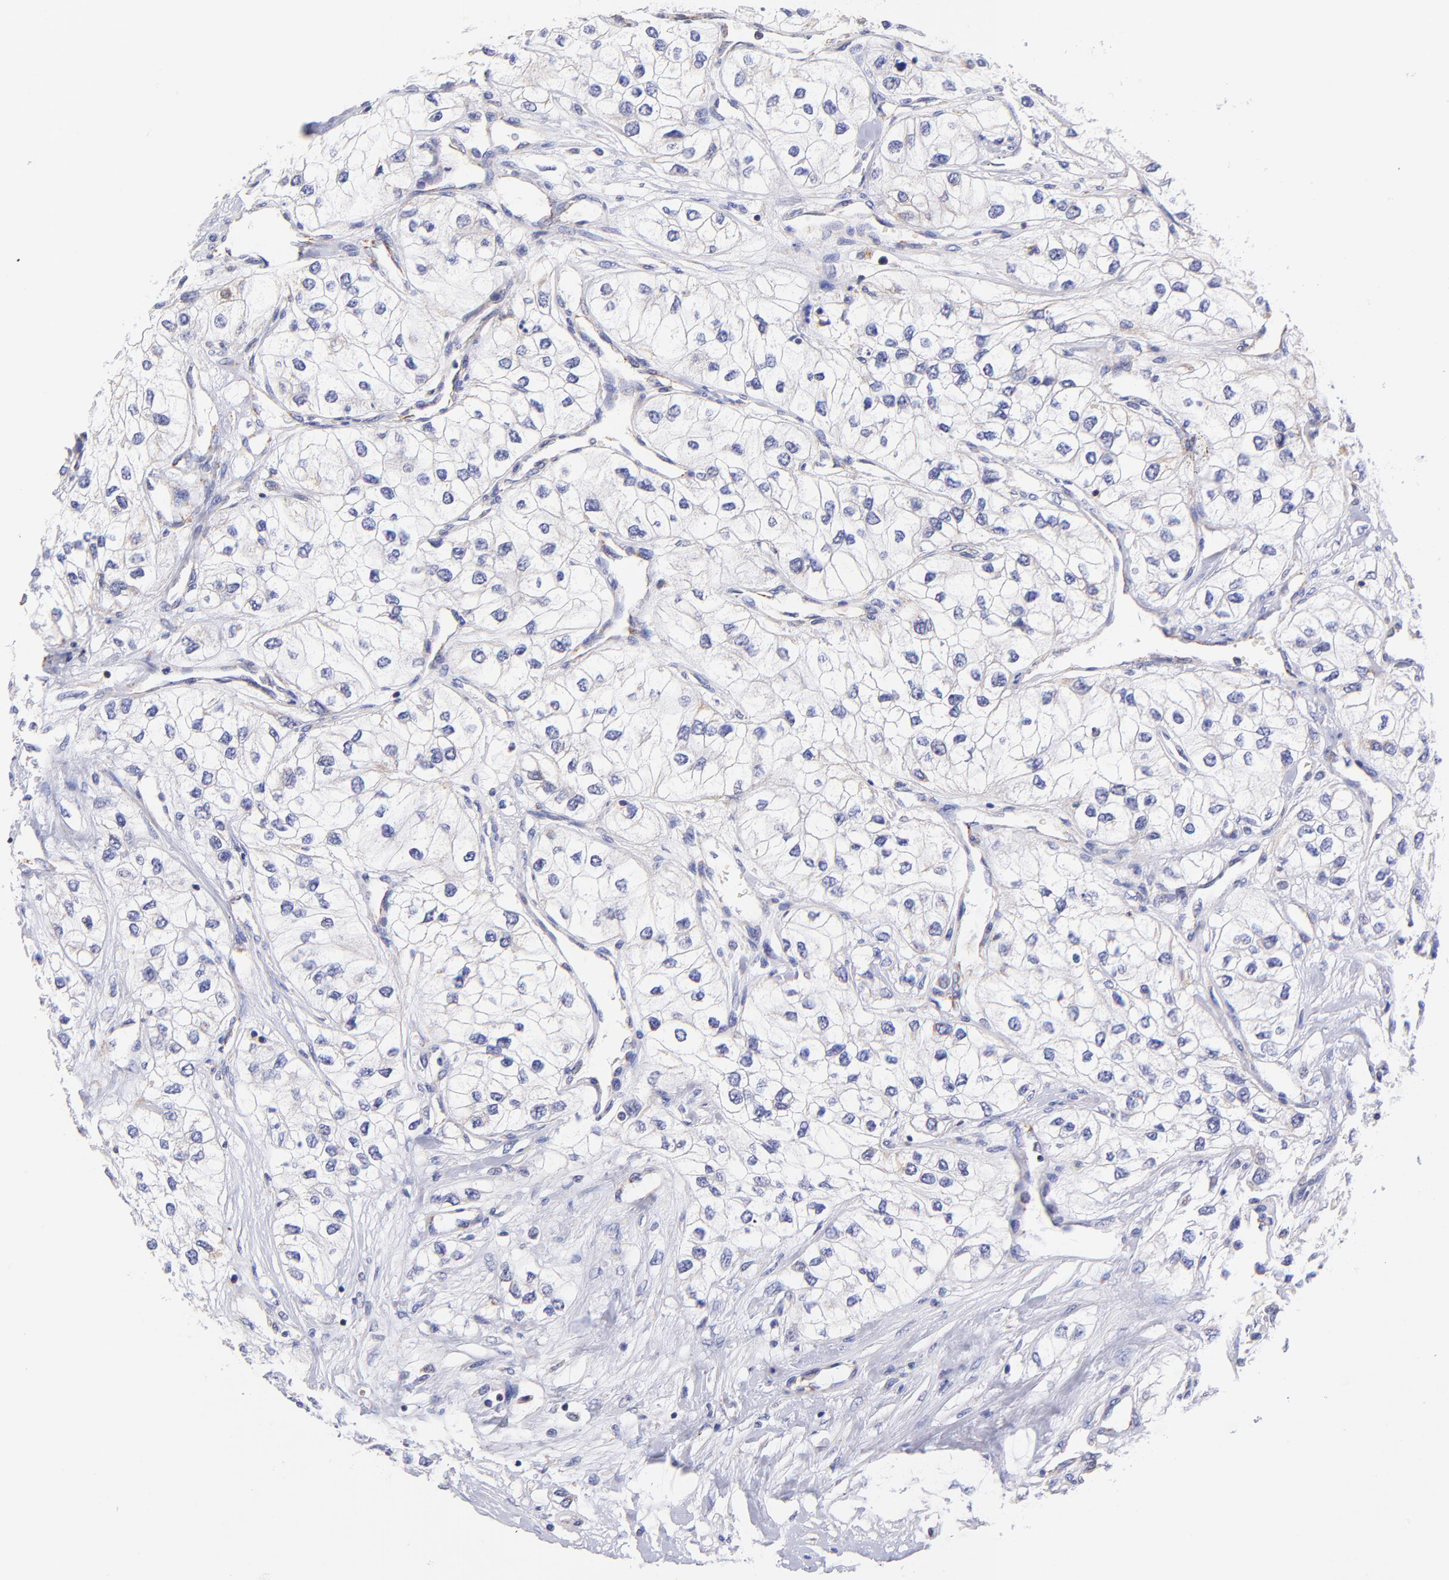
{"staining": {"intensity": "negative", "quantity": "none", "location": "none"}, "tissue": "renal cancer", "cell_type": "Tumor cells", "image_type": "cancer", "snomed": [{"axis": "morphology", "description": "Adenocarcinoma, NOS"}, {"axis": "topography", "description": "Kidney"}], "caption": "DAB immunohistochemical staining of renal adenocarcinoma exhibits no significant expression in tumor cells.", "gene": "NDUFB7", "patient": {"sex": "male", "age": 57}}